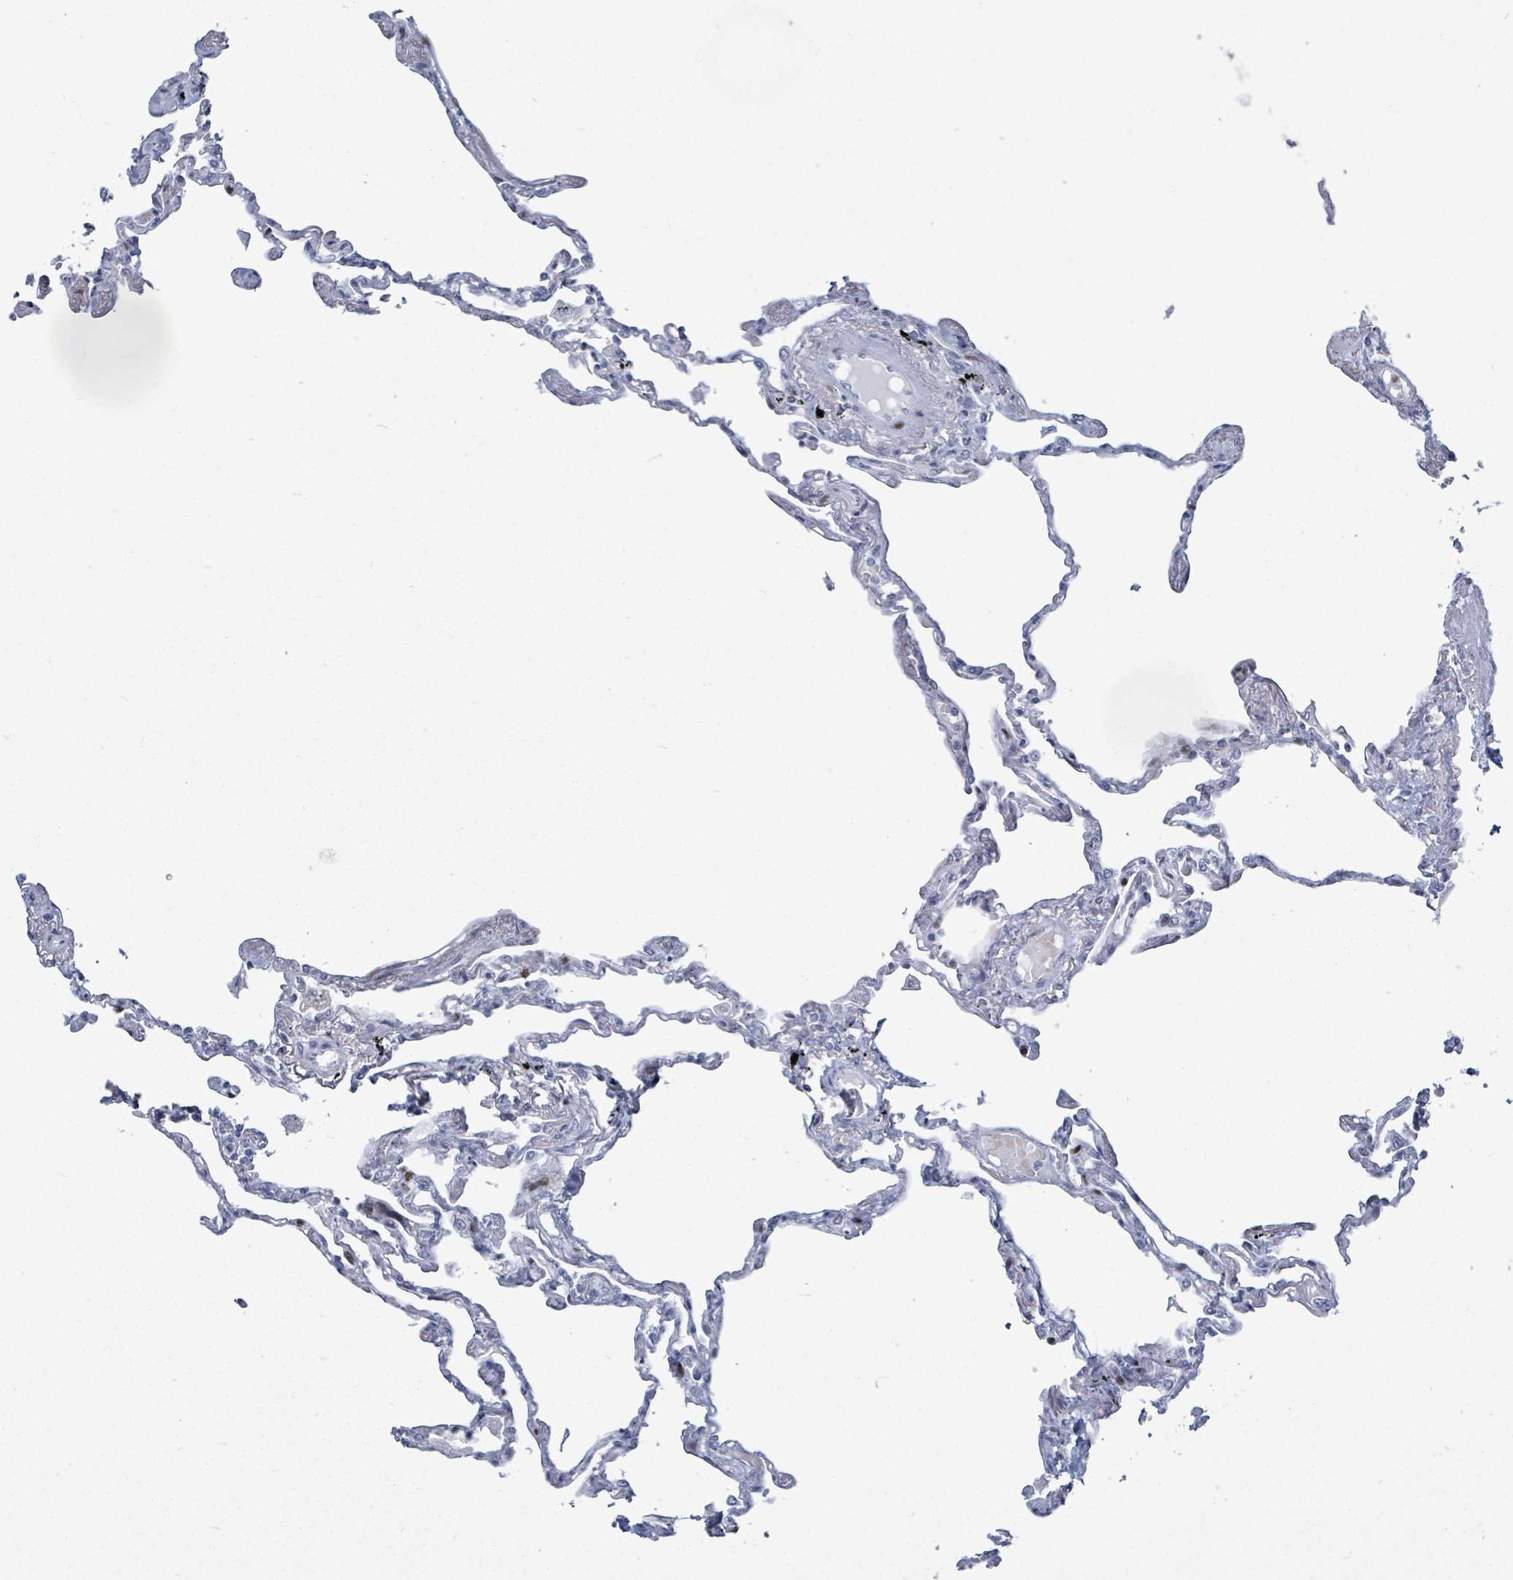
{"staining": {"intensity": "weak", "quantity": "<25%", "location": "nuclear"}, "tissue": "lung", "cell_type": "Alveolar cells", "image_type": "normal", "snomed": [{"axis": "morphology", "description": "Normal tissue, NOS"}, {"axis": "topography", "description": "Lung"}], "caption": "Protein analysis of unremarkable lung displays no significant positivity in alveolar cells. (DAB immunohistochemistry with hematoxylin counter stain).", "gene": "MALL", "patient": {"sex": "female", "age": 67}}